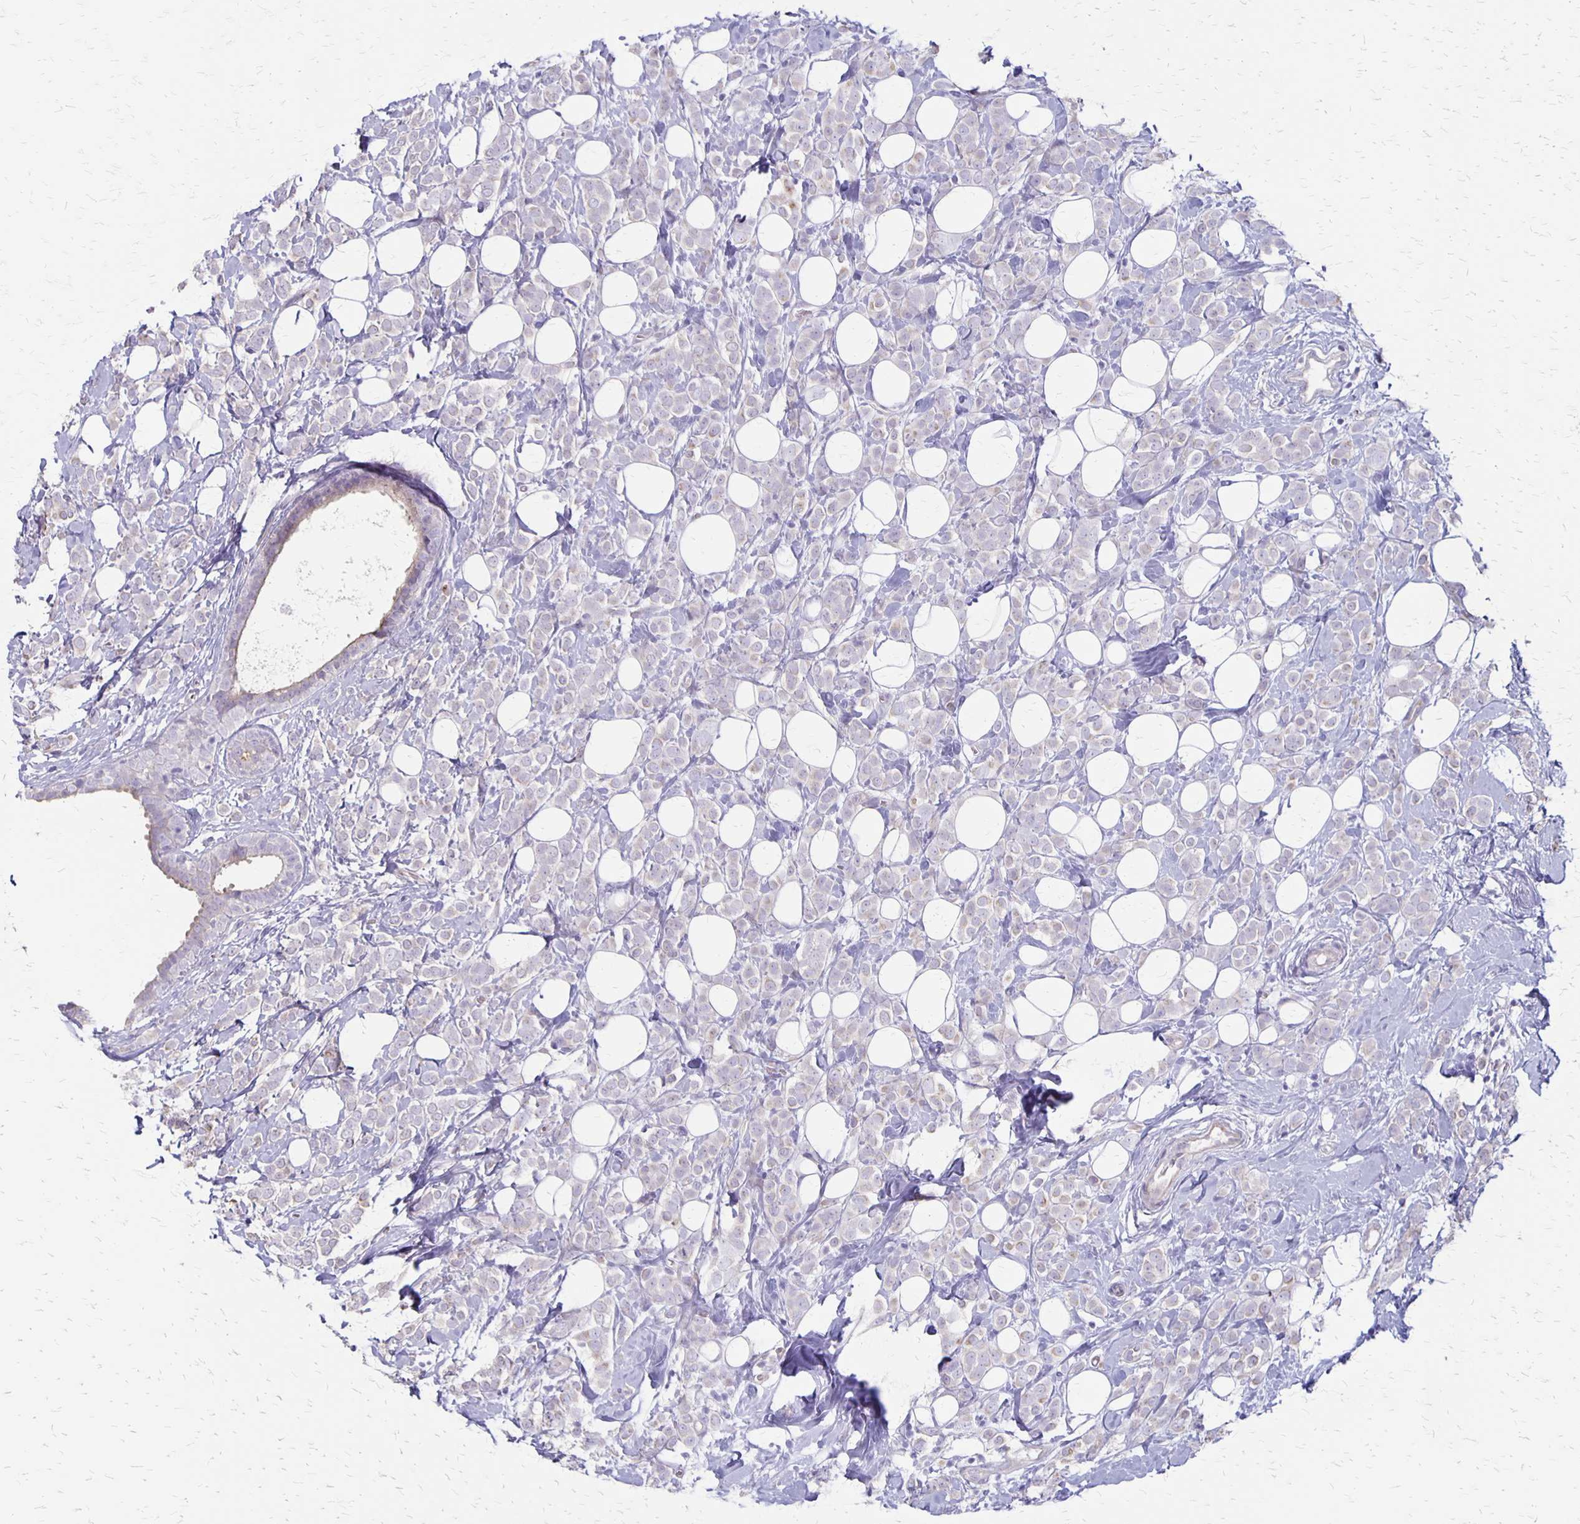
{"staining": {"intensity": "negative", "quantity": "none", "location": "none"}, "tissue": "breast cancer", "cell_type": "Tumor cells", "image_type": "cancer", "snomed": [{"axis": "morphology", "description": "Lobular carcinoma"}, {"axis": "topography", "description": "Breast"}], "caption": "Immunohistochemistry of breast cancer (lobular carcinoma) exhibits no positivity in tumor cells.", "gene": "HOMER1", "patient": {"sex": "female", "age": 49}}